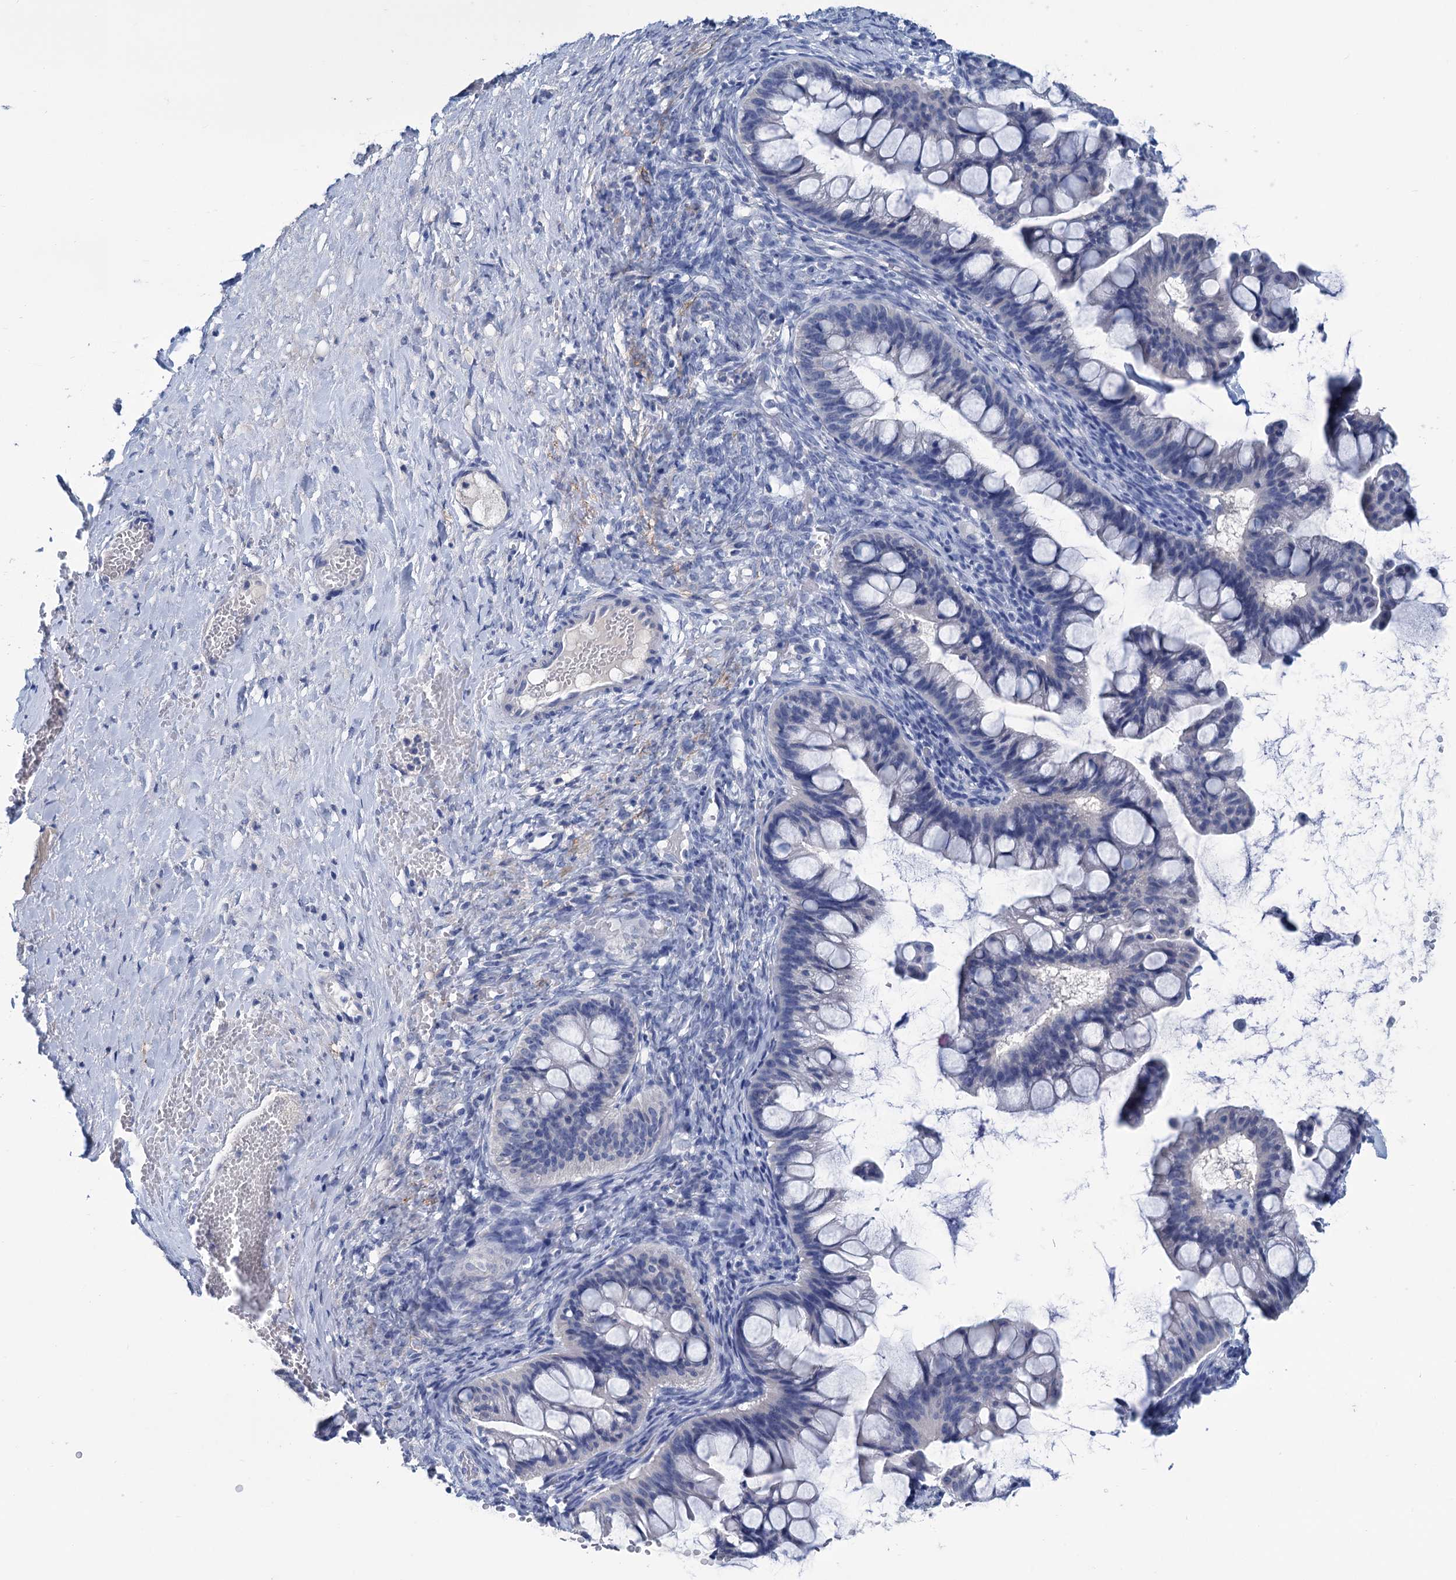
{"staining": {"intensity": "negative", "quantity": "none", "location": "none"}, "tissue": "ovarian cancer", "cell_type": "Tumor cells", "image_type": "cancer", "snomed": [{"axis": "morphology", "description": "Cystadenocarcinoma, mucinous, NOS"}, {"axis": "topography", "description": "Ovary"}], "caption": "A high-resolution micrograph shows IHC staining of mucinous cystadenocarcinoma (ovarian), which shows no significant staining in tumor cells. (Stains: DAB (3,3'-diaminobenzidine) IHC with hematoxylin counter stain, Microscopy: brightfield microscopy at high magnification).", "gene": "MYOZ3", "patient": {"sex": "female", "age": 73}}